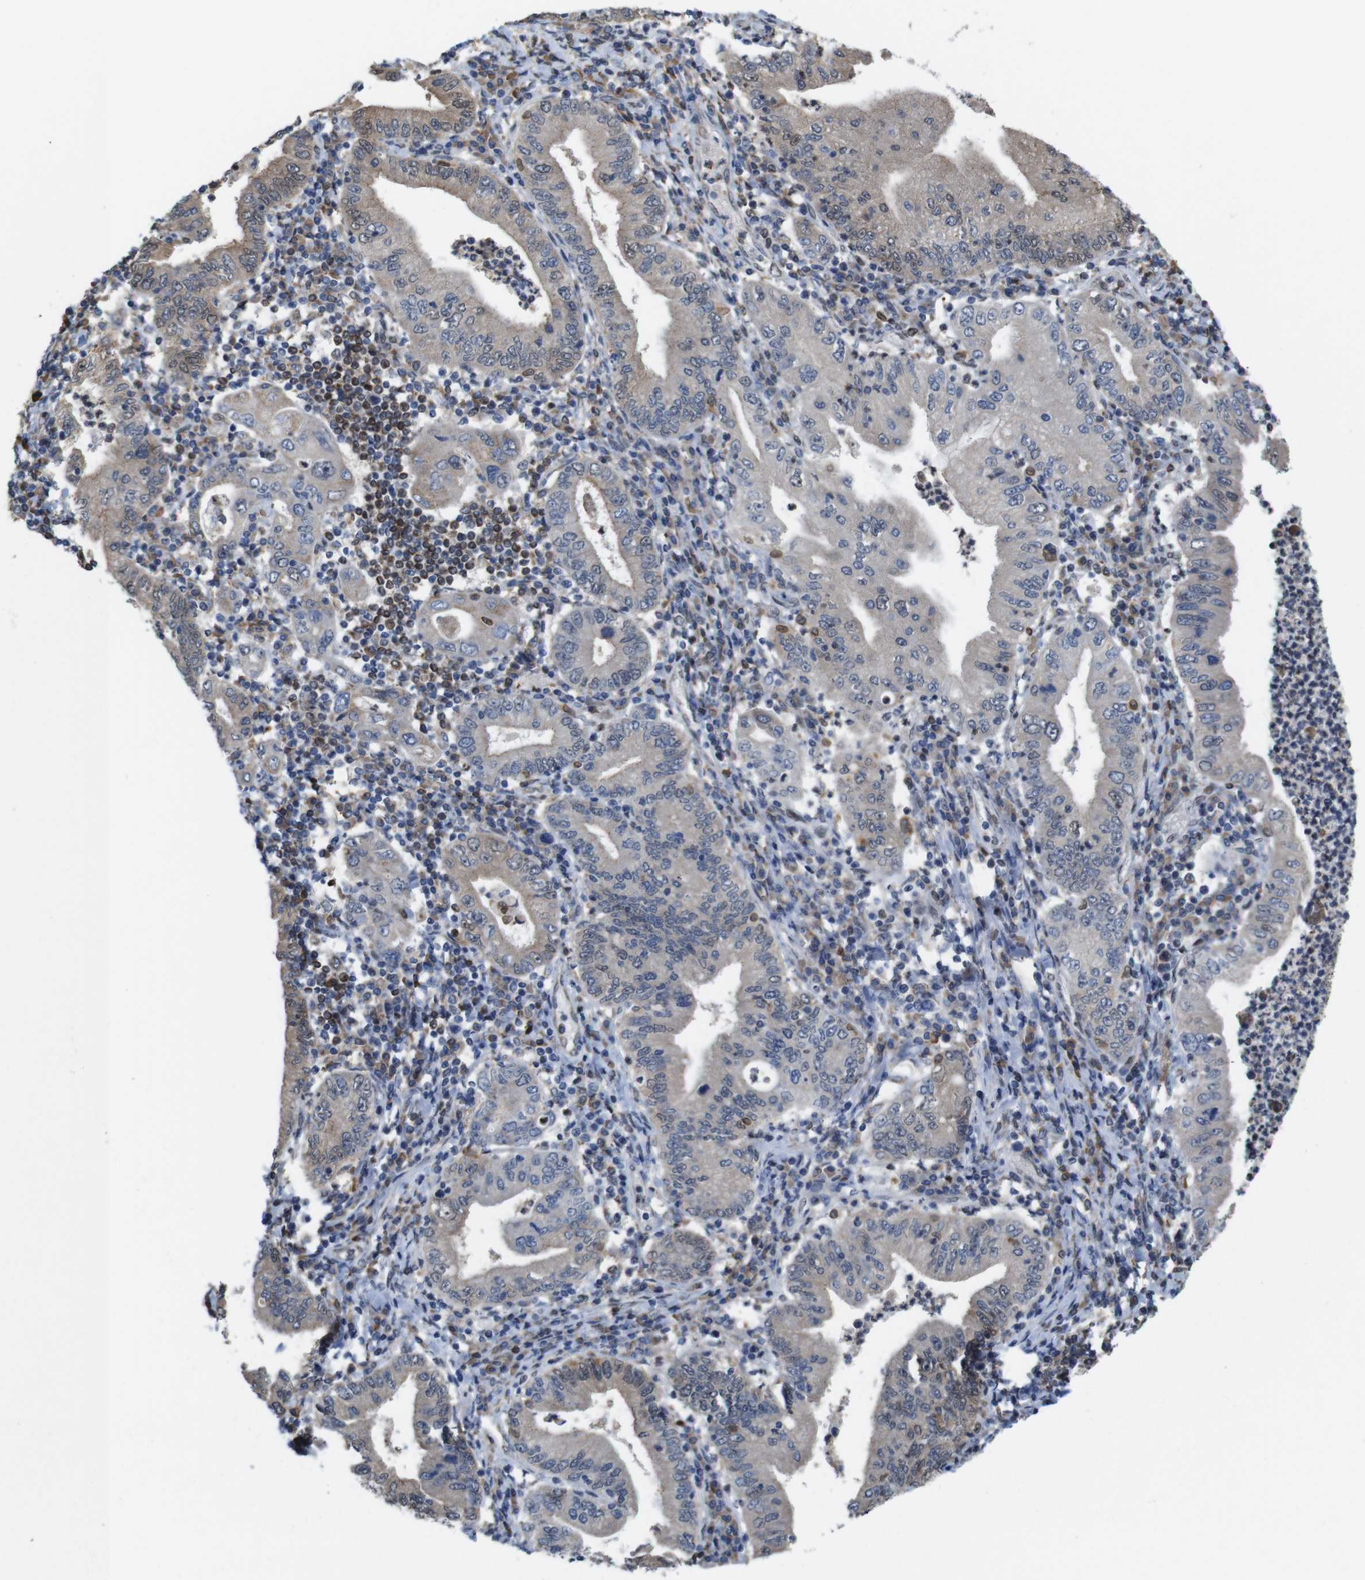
{"staining": {"intensity": "moderate", "quantity": ">75%", "location": "cytoplasmic/membranous"}, "tissue": "stomach cancer", "cell_type": "Tumor cells", "image_type": "cancer", "snomed": [{"axis": "morphology", "description": "Normal tissue, NOS"}, {"axis": "morphology", "description": "Adenocarcinoma, NOS"}, {"axis": "topography", "description": "Esophagus"}, {"axis": "topography", "description": "Stomach, upper"}, {"axis": "topography", "description": "Peripheral nerve tissue"}], "caption": "Stomach cancer tissue shows moderate cytoplasmic/membranous staining in approximately >75% of tumor cells", "gene": "PNMA8A", "patient": {"sex": "male", "age": 62}}